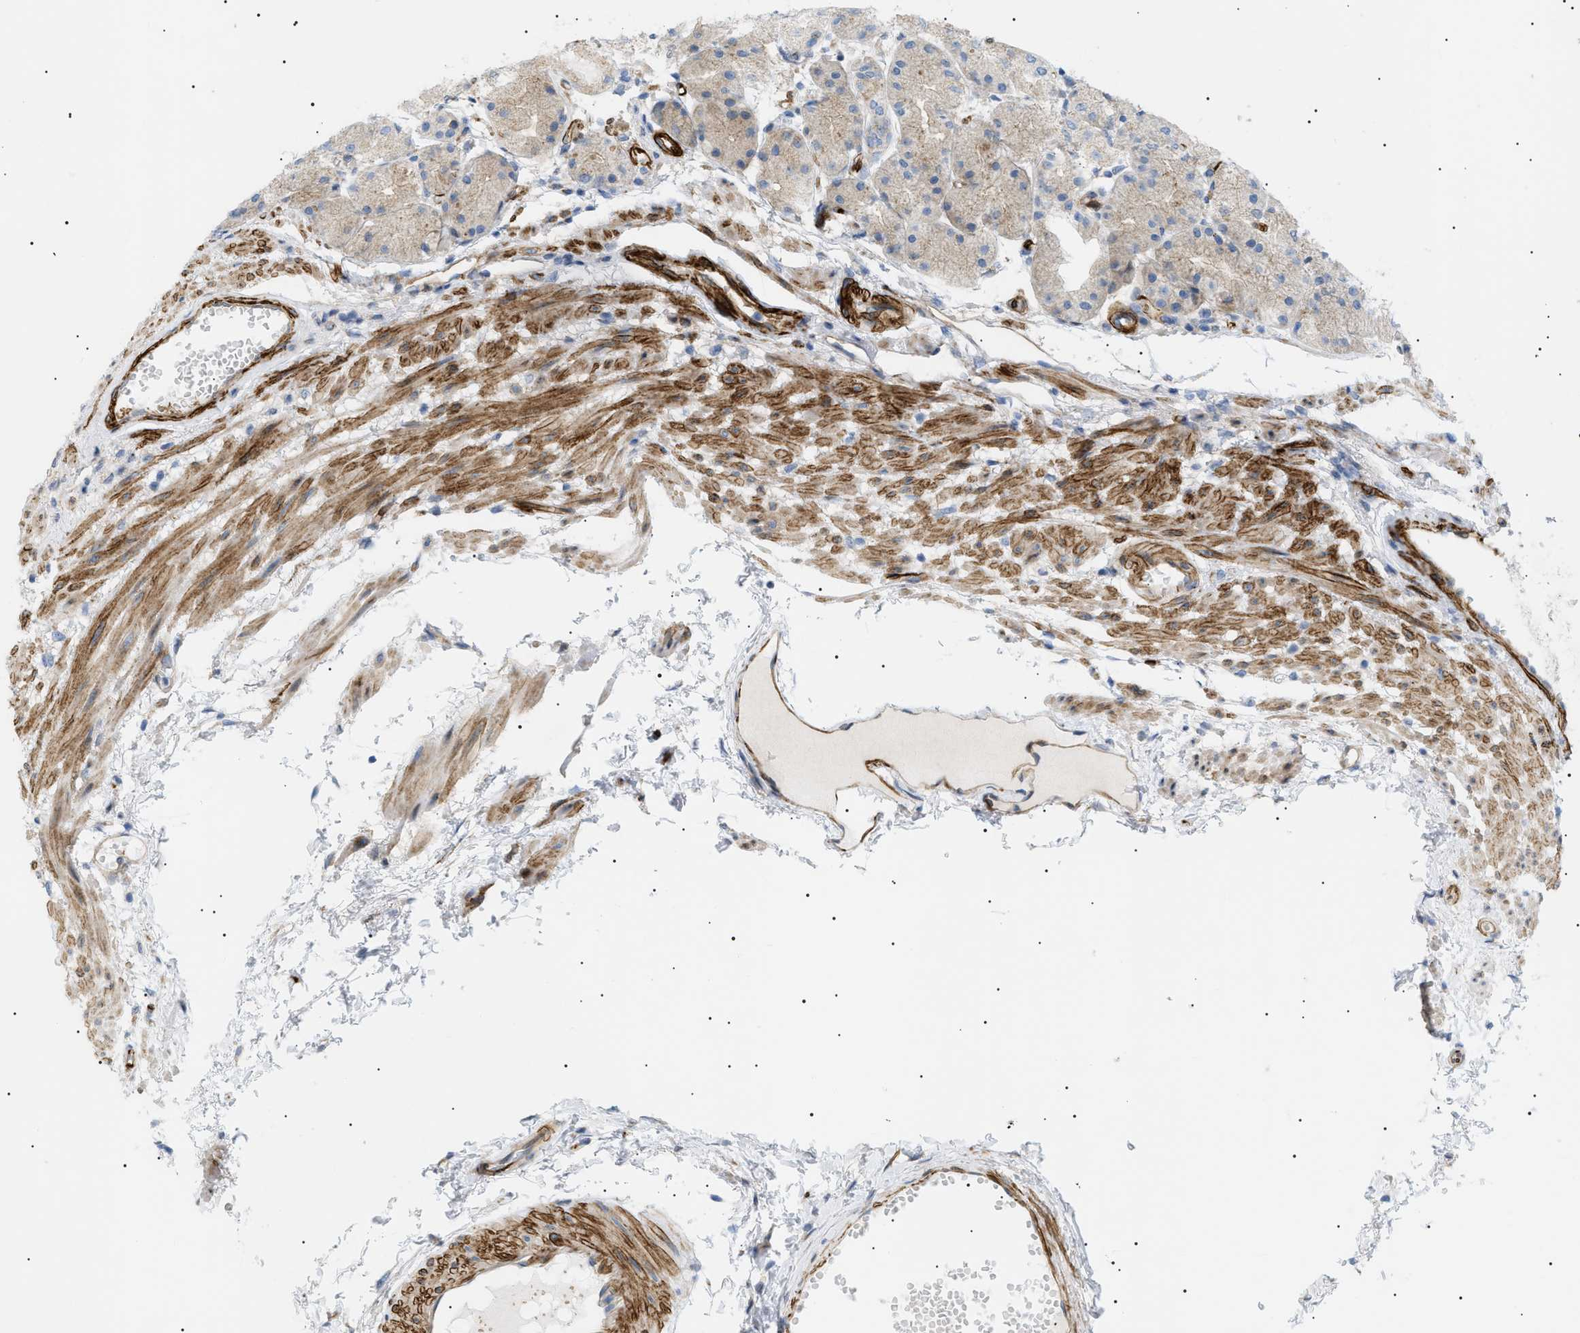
{"staining": {"intensity": "moderate", "quantity": ">75%", "location": "cytoplasmic/membranous"}, "tissue": "stomach", "cell_type": "Glandular cells", "image_type": "normal", "snomed": [{"axis": "morphology", "description": "Normal tissue, NOS"}, {"axis": "topography", "description": "Stomach, upper"}], "caption": "IHC photomicrograph of benign stomach: human stomach stained using immunohistochemistry (IHC) reveals medium levels of moderate protein expression localized specifically in the cytoplasmic/membranous of glandular cells, appearing as a cytoplasmic/membranous brown color.", "gene": "SFXN5", "patient": {"sex": "male", "age": 72}}